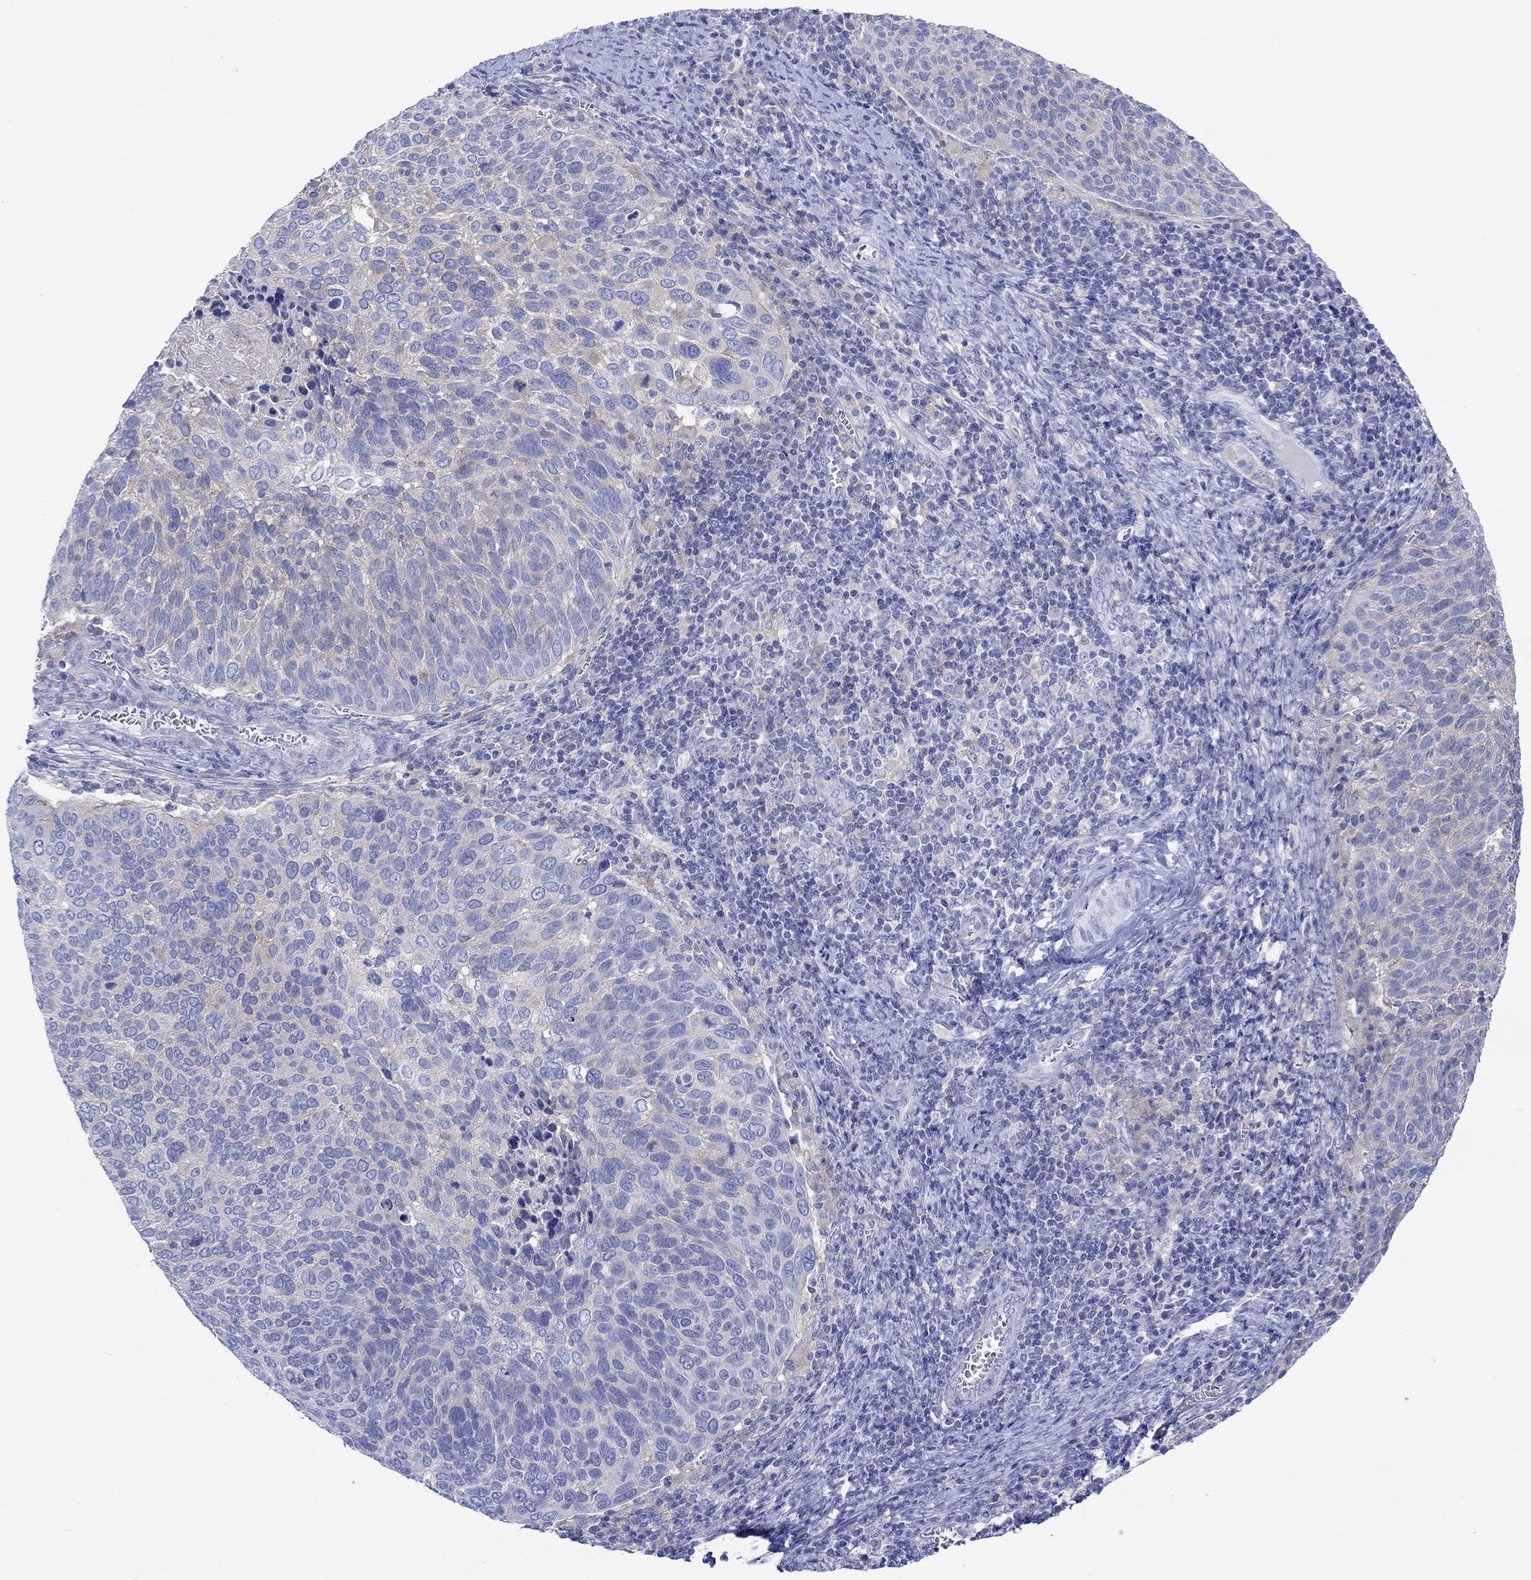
{"staining": {"intensity": "negative", "quantity": "none", "location": "none"}, "tissue": "cervical cancer", "cell_type": "Tumor cells", "image_type": "cancer", "snomed": [{"axis": "morphology", "description": "Squamous cell carcinoma, NOS"}, {"axis": "topography", "description": "Cervix"}], "caption": "Tumor cells show no significant protein expression in cervical cancer.", "gene": "REEP6", "patient": {"sex": "female", "age": 39}}